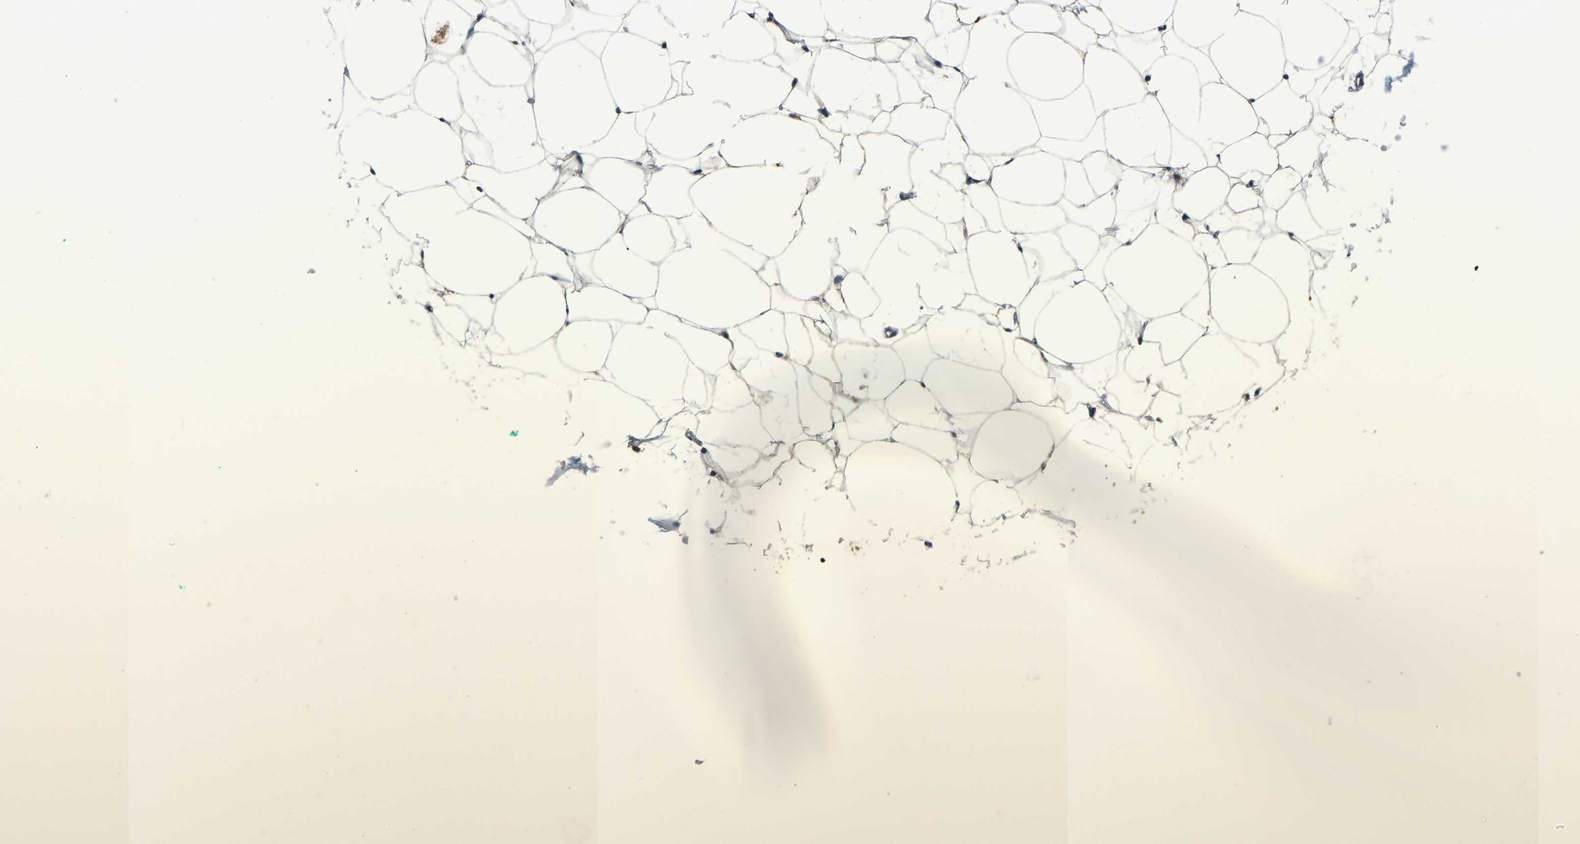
{"staining": {"intensity": "weak", "quantity": "25%-75%", "location": "cytoplasmic/membranous"}, "tissue": "adipose tissue", "cell_type": "Adipocytes", "image_type": "normal", "snomed": [{"axis": "morphology", "description": "Normal tissue, NOS"}, {"axis": "topography", "description": "Breast"}, {"axis": "topography", "description": "Soft tissue"}], "caption": "Protein expression analysis of unremarkable human adipose tissue reveals weak cytoplasmic/membranous positivity in approximately 25%-75% of adipocytes.", "gene": "RESF1", "patient": {"sex": "female", "age": 75}}